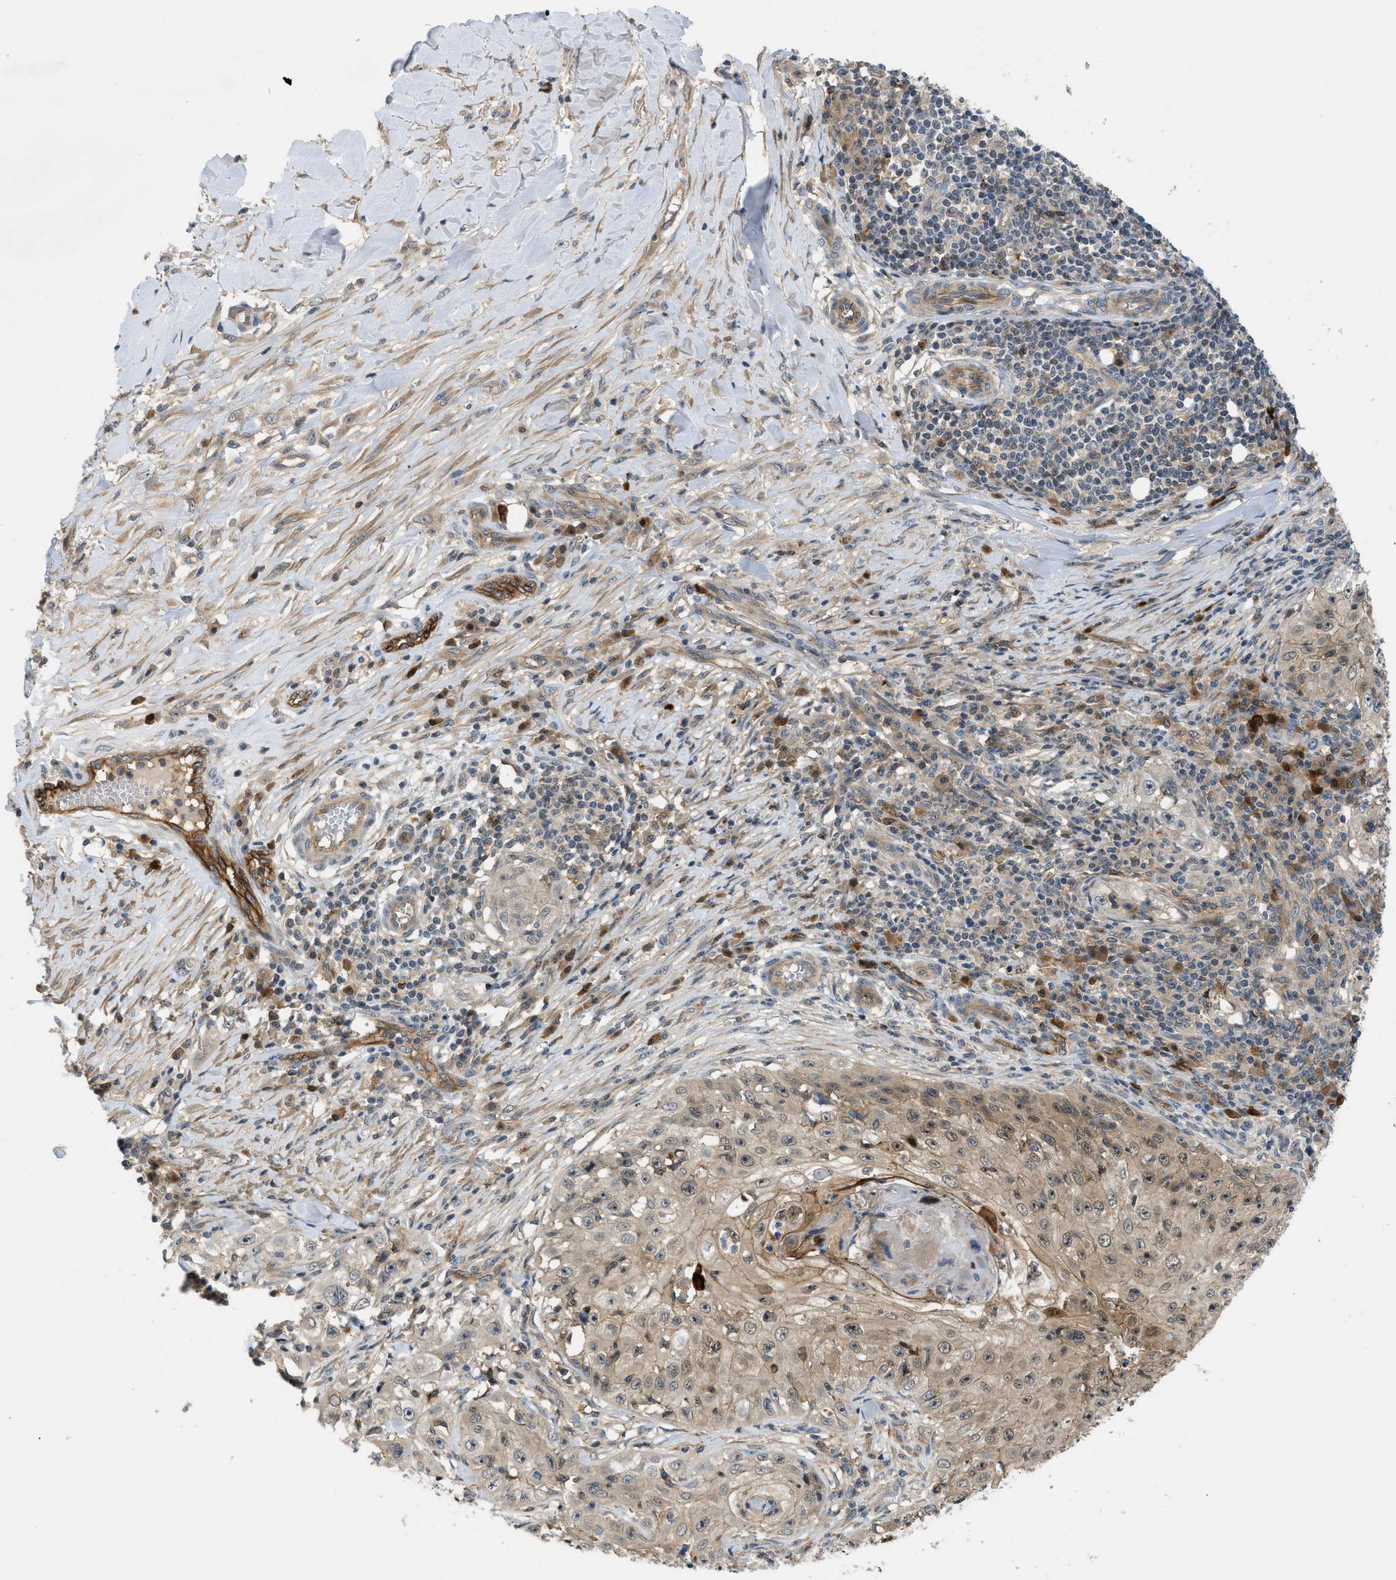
{"staining": {"intensity": "moderate", "quantity": ">75%", "location": "cytoplasmic/membranous"}, "tissue": "skin cancer", "cell_type": "Tumor cells", "image_type": "cancer", "snomed": [{"axis": "morphology", "description": "Squamous cell carcinoma, NOS"}, {"axis": "topography", "description": "Skin"}], "caption": "Immunohistochemistry (IHC) (DAB) staining of human squamous cell carcinoma (skin) reveals moderate cytoplasmic/membranous protein positivity in about >75% of tumor cells.", "gene": "TRAK2", "patient": {"sex": "male", "age": 86}}